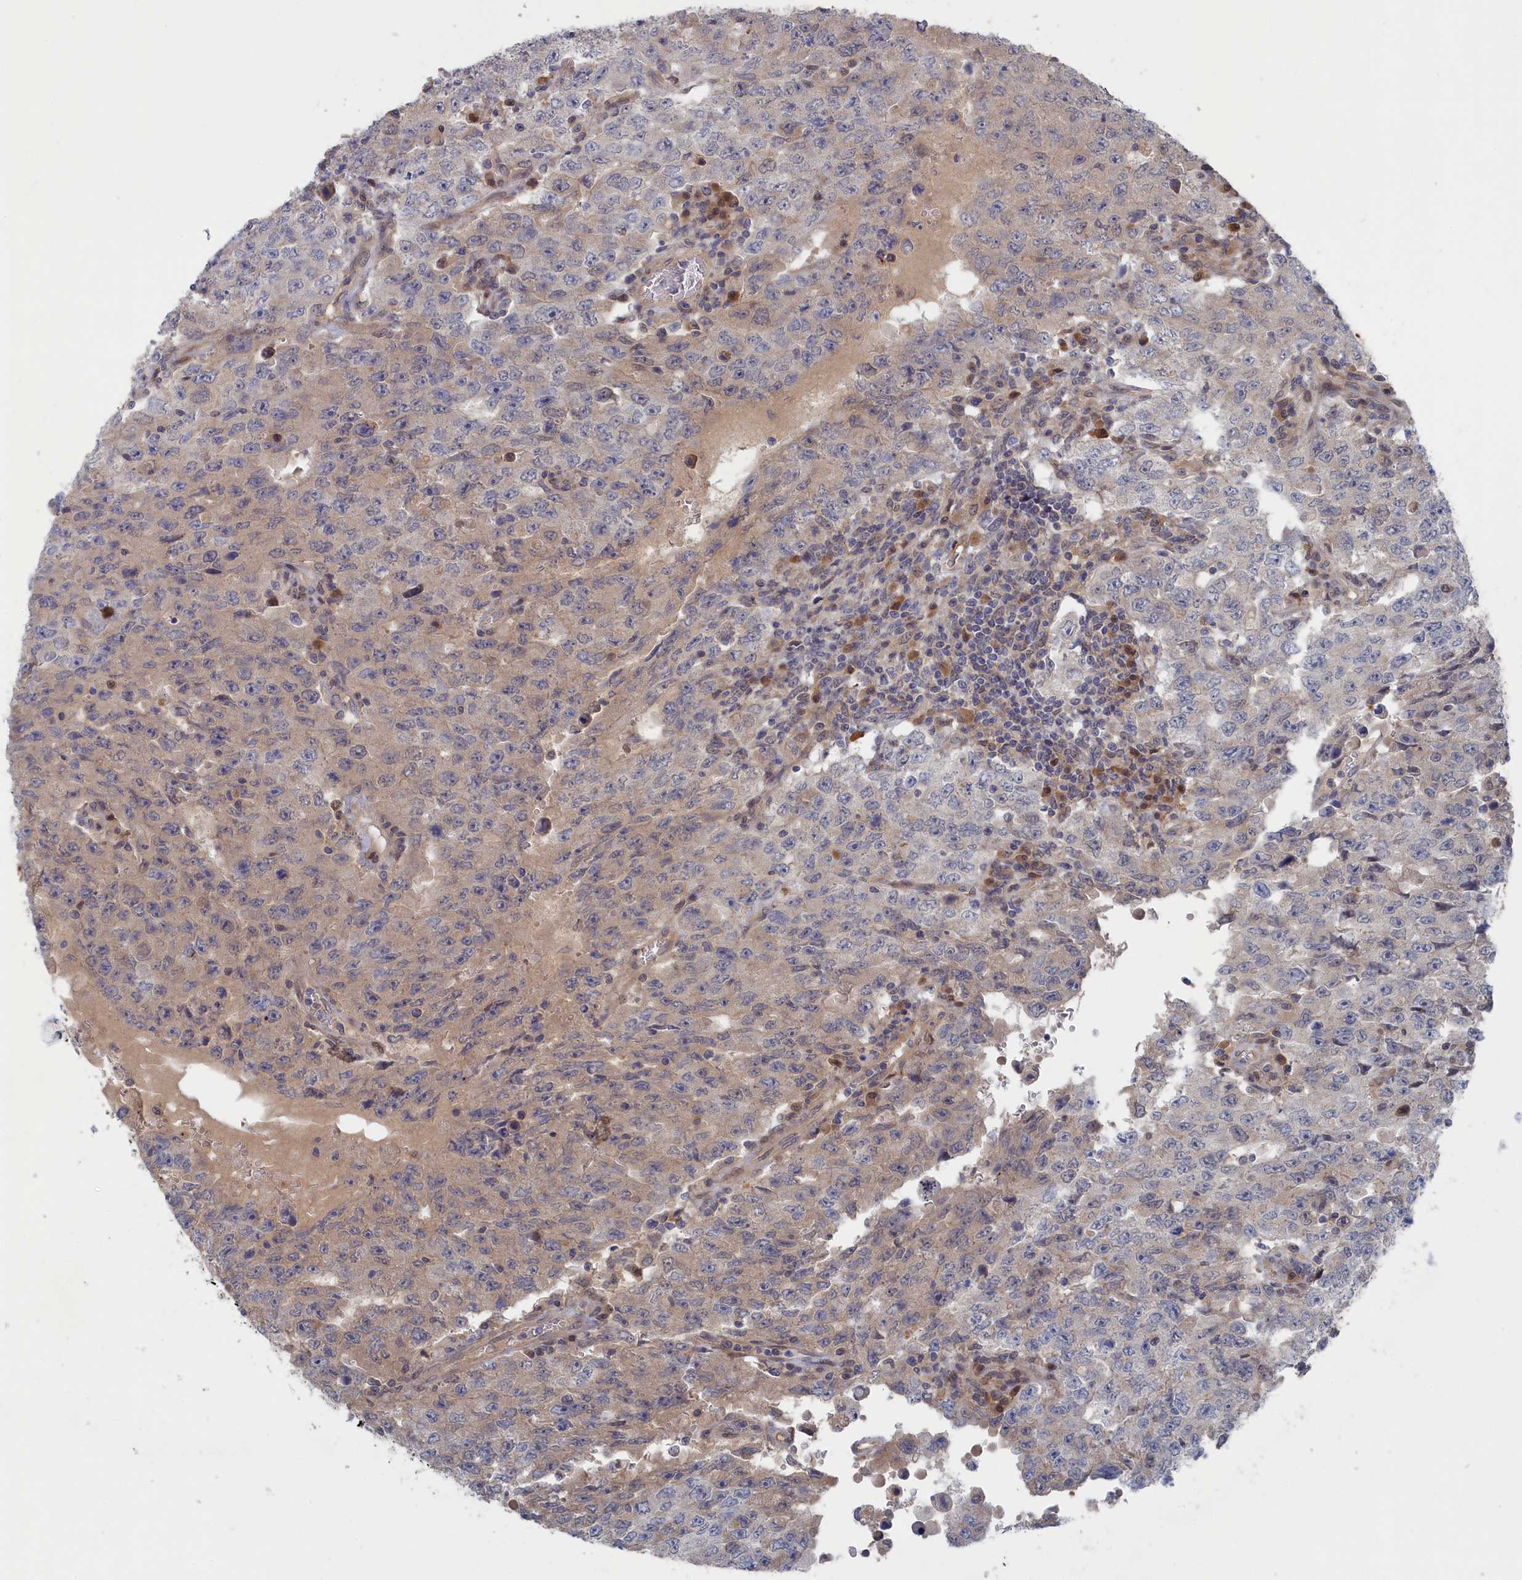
{"staining": {"intensity": "weak", "quantity": "<25%", "location": "cytoplasmic/membranous"}, "tissue": "testis cancer", "cell_type": "Tumor cells", "image_type": "cancer", "snomed": [{"axis": "morphology", "description": "Carcinoma, Embryonal, NOS"}, {"axis": "topography", "description": "Testis"}], "caption": "Photomicrograph shows no protein staining in tumor cells of testis cancer (embryonal carcinoma) tissue. (DAB immunohistochemistry visualized using brightfield microscopy, high magnification).", "gene": "IRGQ", "patient": {"sex": "male", "age": 26}}